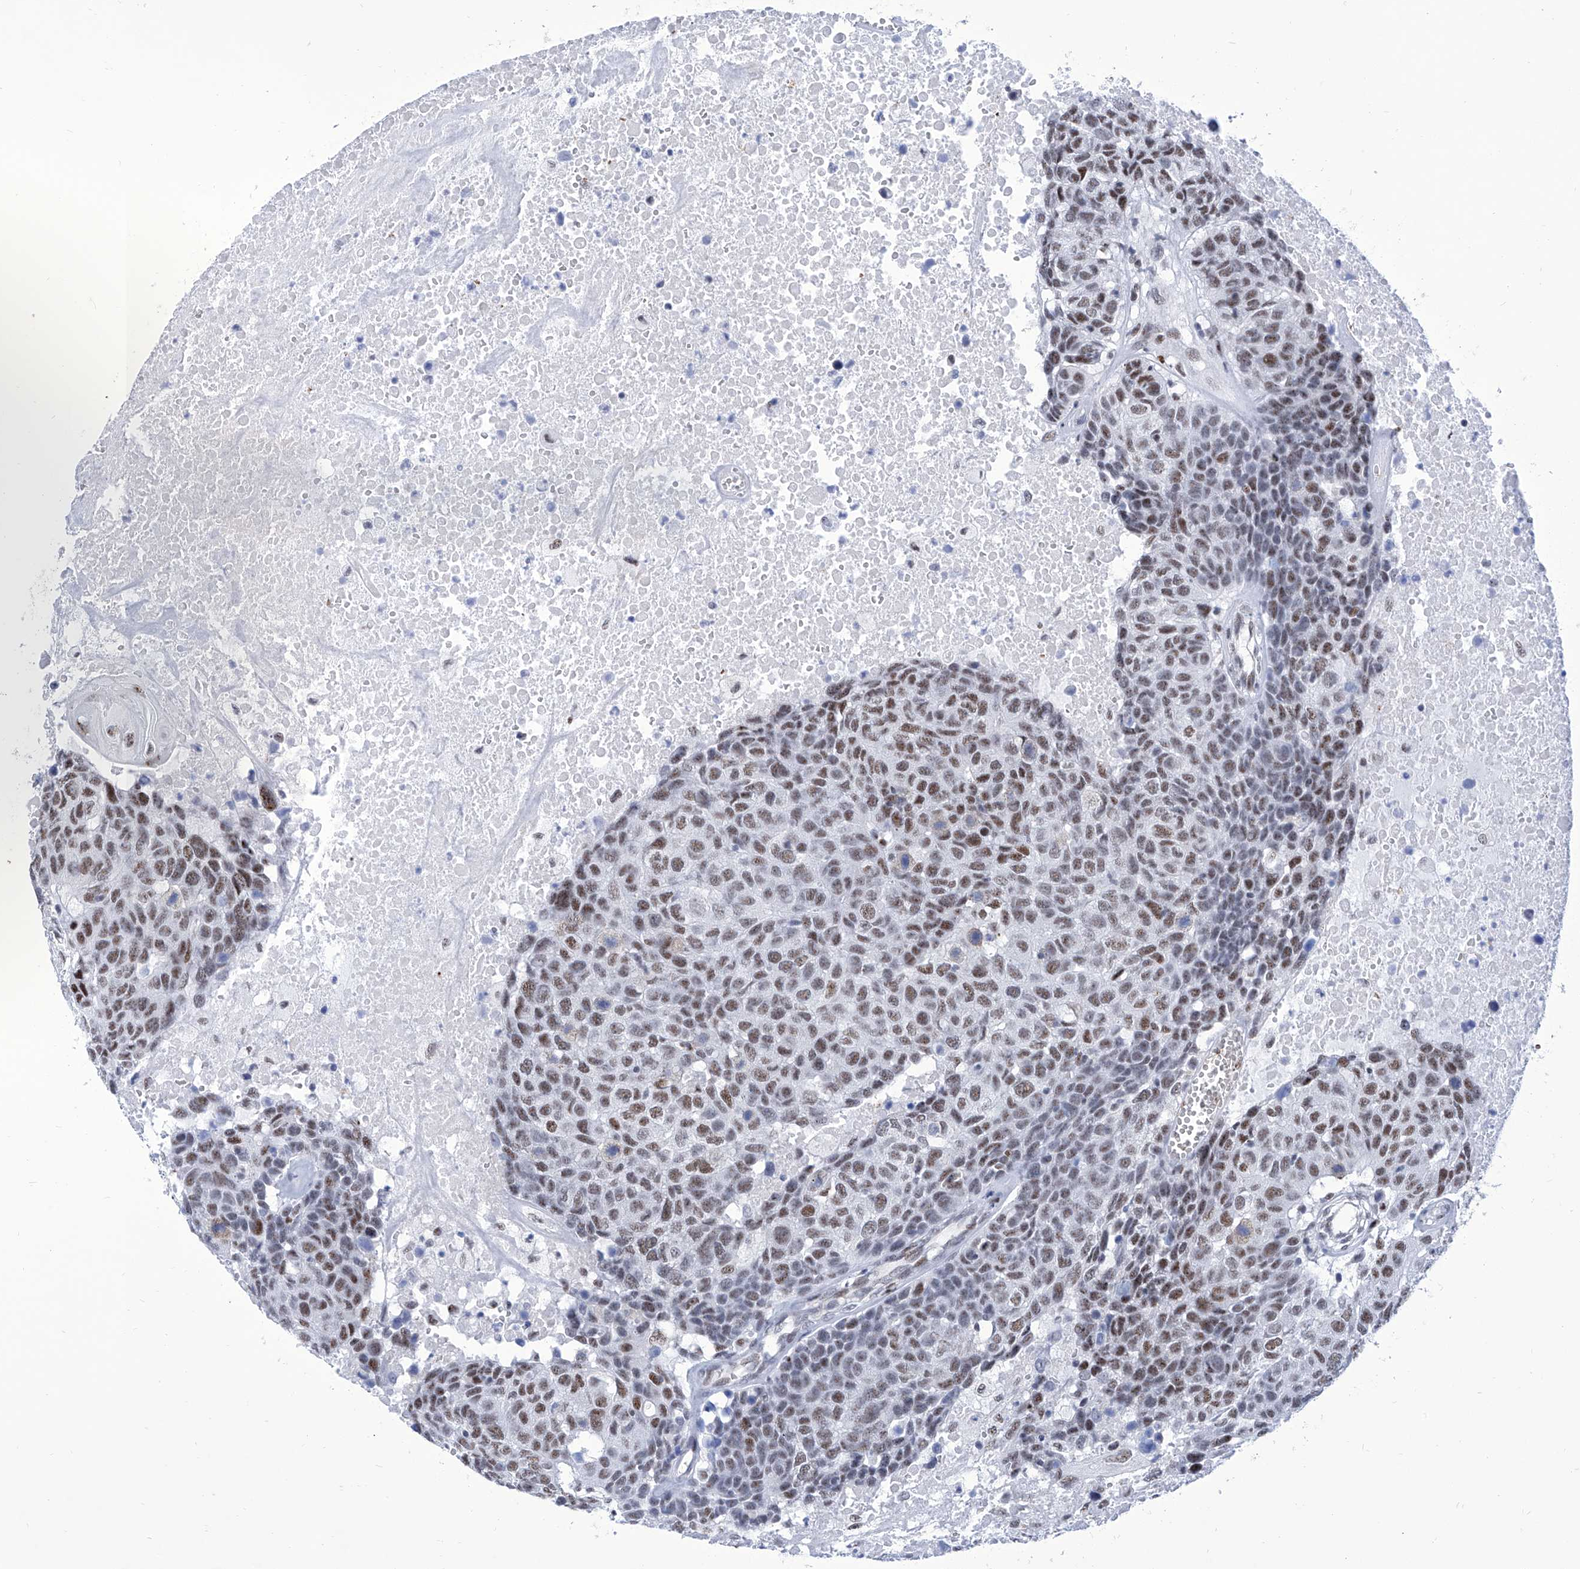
{"staining": {"intensity": "moderate", "quantity": ">75%", "location": "nuclear"}, "tissue": "head and neck cancer", "cell_type": "Tumor cells", "image_type": "cancer", "snomed": [{"axis": "morphology", "description": "Squamous cell carcinoma, NOS"}, {"axis": "topography", "description": "Head-Neck"}], "caption": "A histopathology image showing moderate nuclear staining in approximately >75% of tumor cells in head and neck cancer (squamous cell carcinoma), as visualized by brown immunohistochemical staining.", "gene": "SART1", "patient": {"sex": "male", "age": 66}}